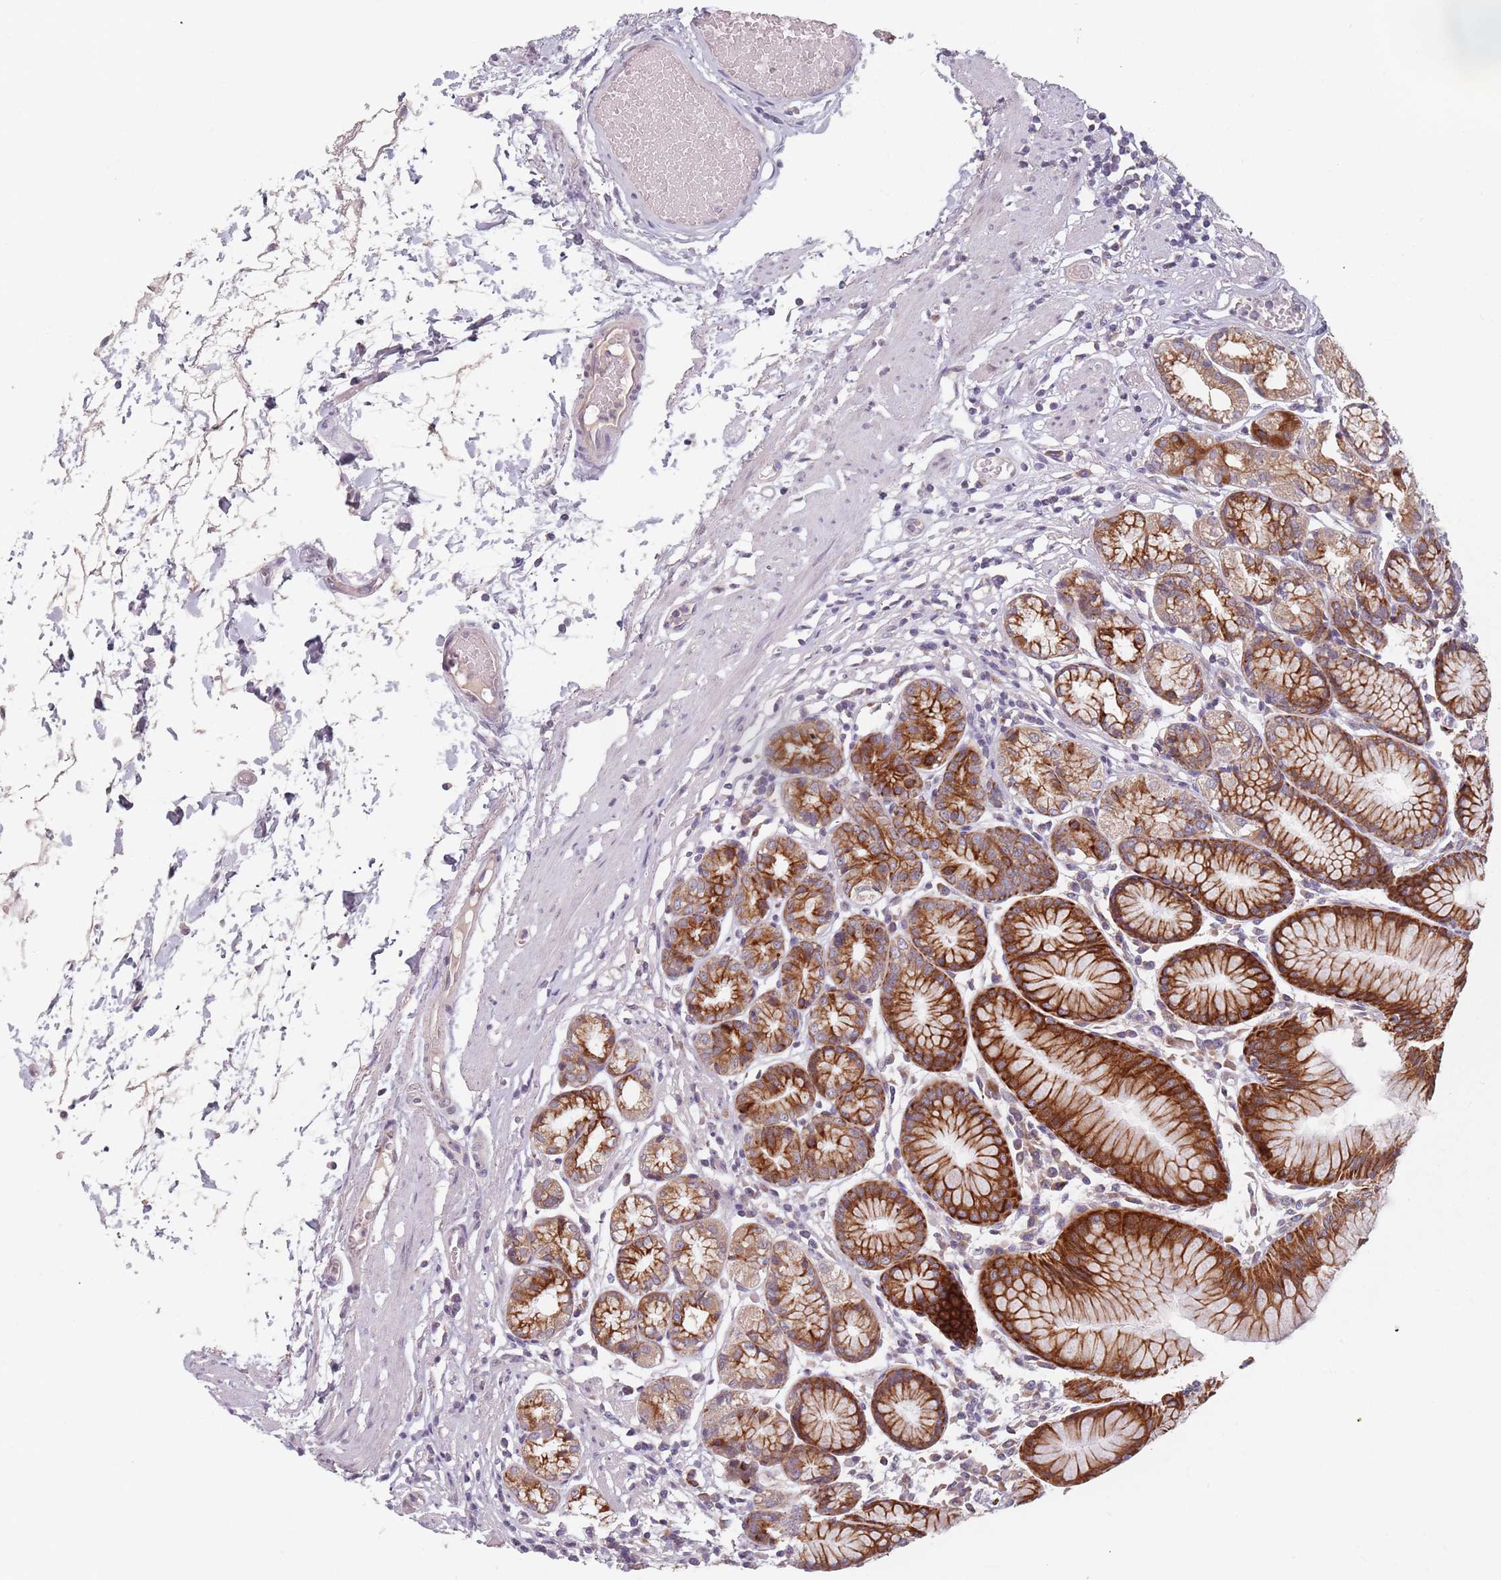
{"staining": {"intensity": "strong", "quantity": "25%-75%", "location": "cytoplasmic/membranous"}, "tissue": "stomach", "cell_type": "Glandular cells", "image_type": "normal", "snomed": [{"axis": "morphology", "description": "Normal tissue, NOS"}, {"axis": "topography", "description": "Stomach"}], "caption": "Protein staining shows strong cytoplasmic/membranous staining in about 25%-75% of glandular cells in unremarkable stomach.", "gene": "ADAL", "patient": {"sex": "female", "age": 57}}